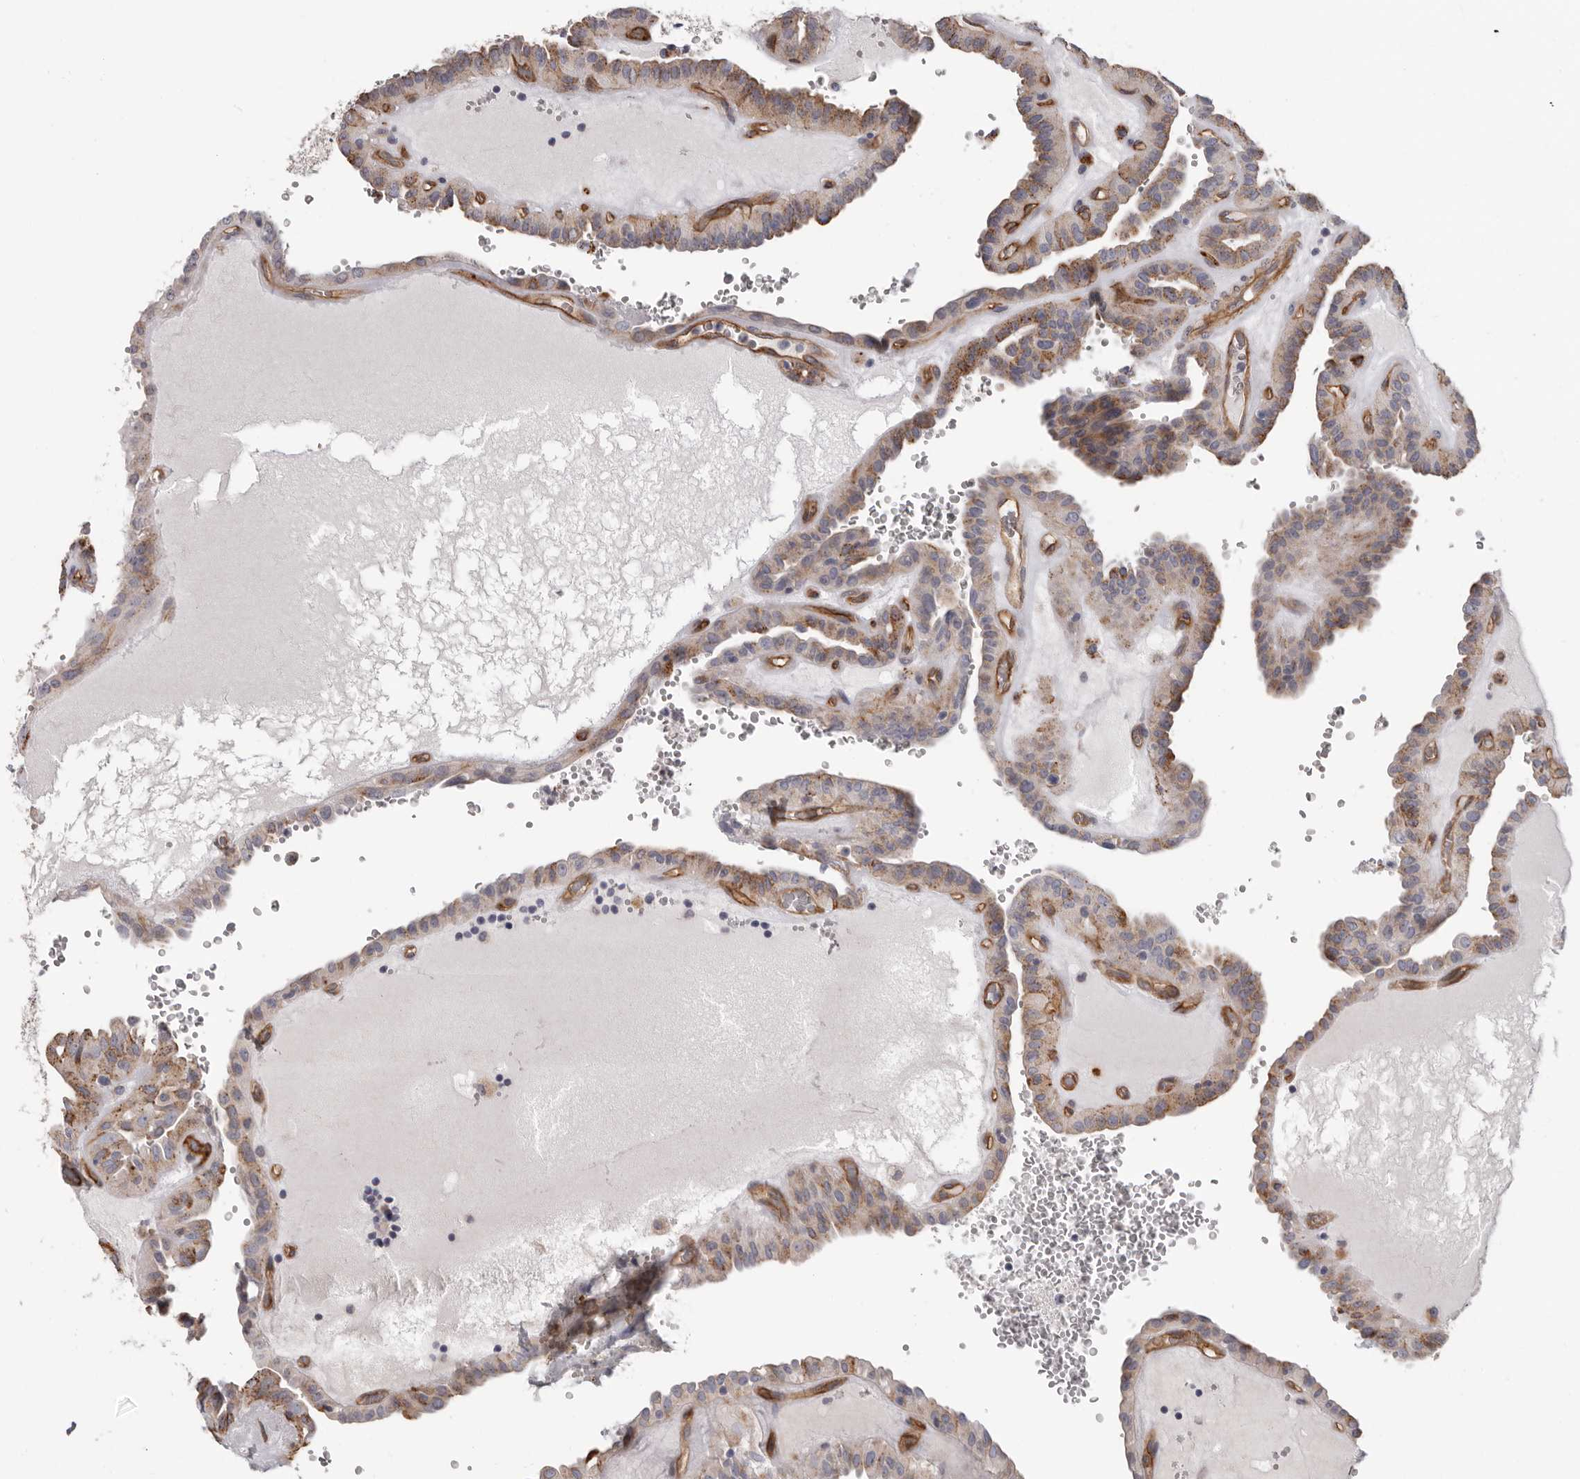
{"staining": {"intensity": "moderate", "quantity": "25%-75%", "location": "cytoplasmic/membranous"}, "tissue": "thyroid cancer", "cell_type": "Tumor cells", "image_type": "cancer", "snomed": [{"axis": "morphology", "description": "Papillary adenocarcinoma, NOS"}, {"axis": "topography", "description": "Thyroid gland"}], "caption": "Immunohistochemistry (IHC) histopathology image of thyroid cancer stained for a protein (brown), which exhibits medium levels of moderate cytoplasmic/membranous expression in about 25%-75% of tumor cells.", "gene": "ADGRL4", "patient": {"sex": "male", "age": 77}}